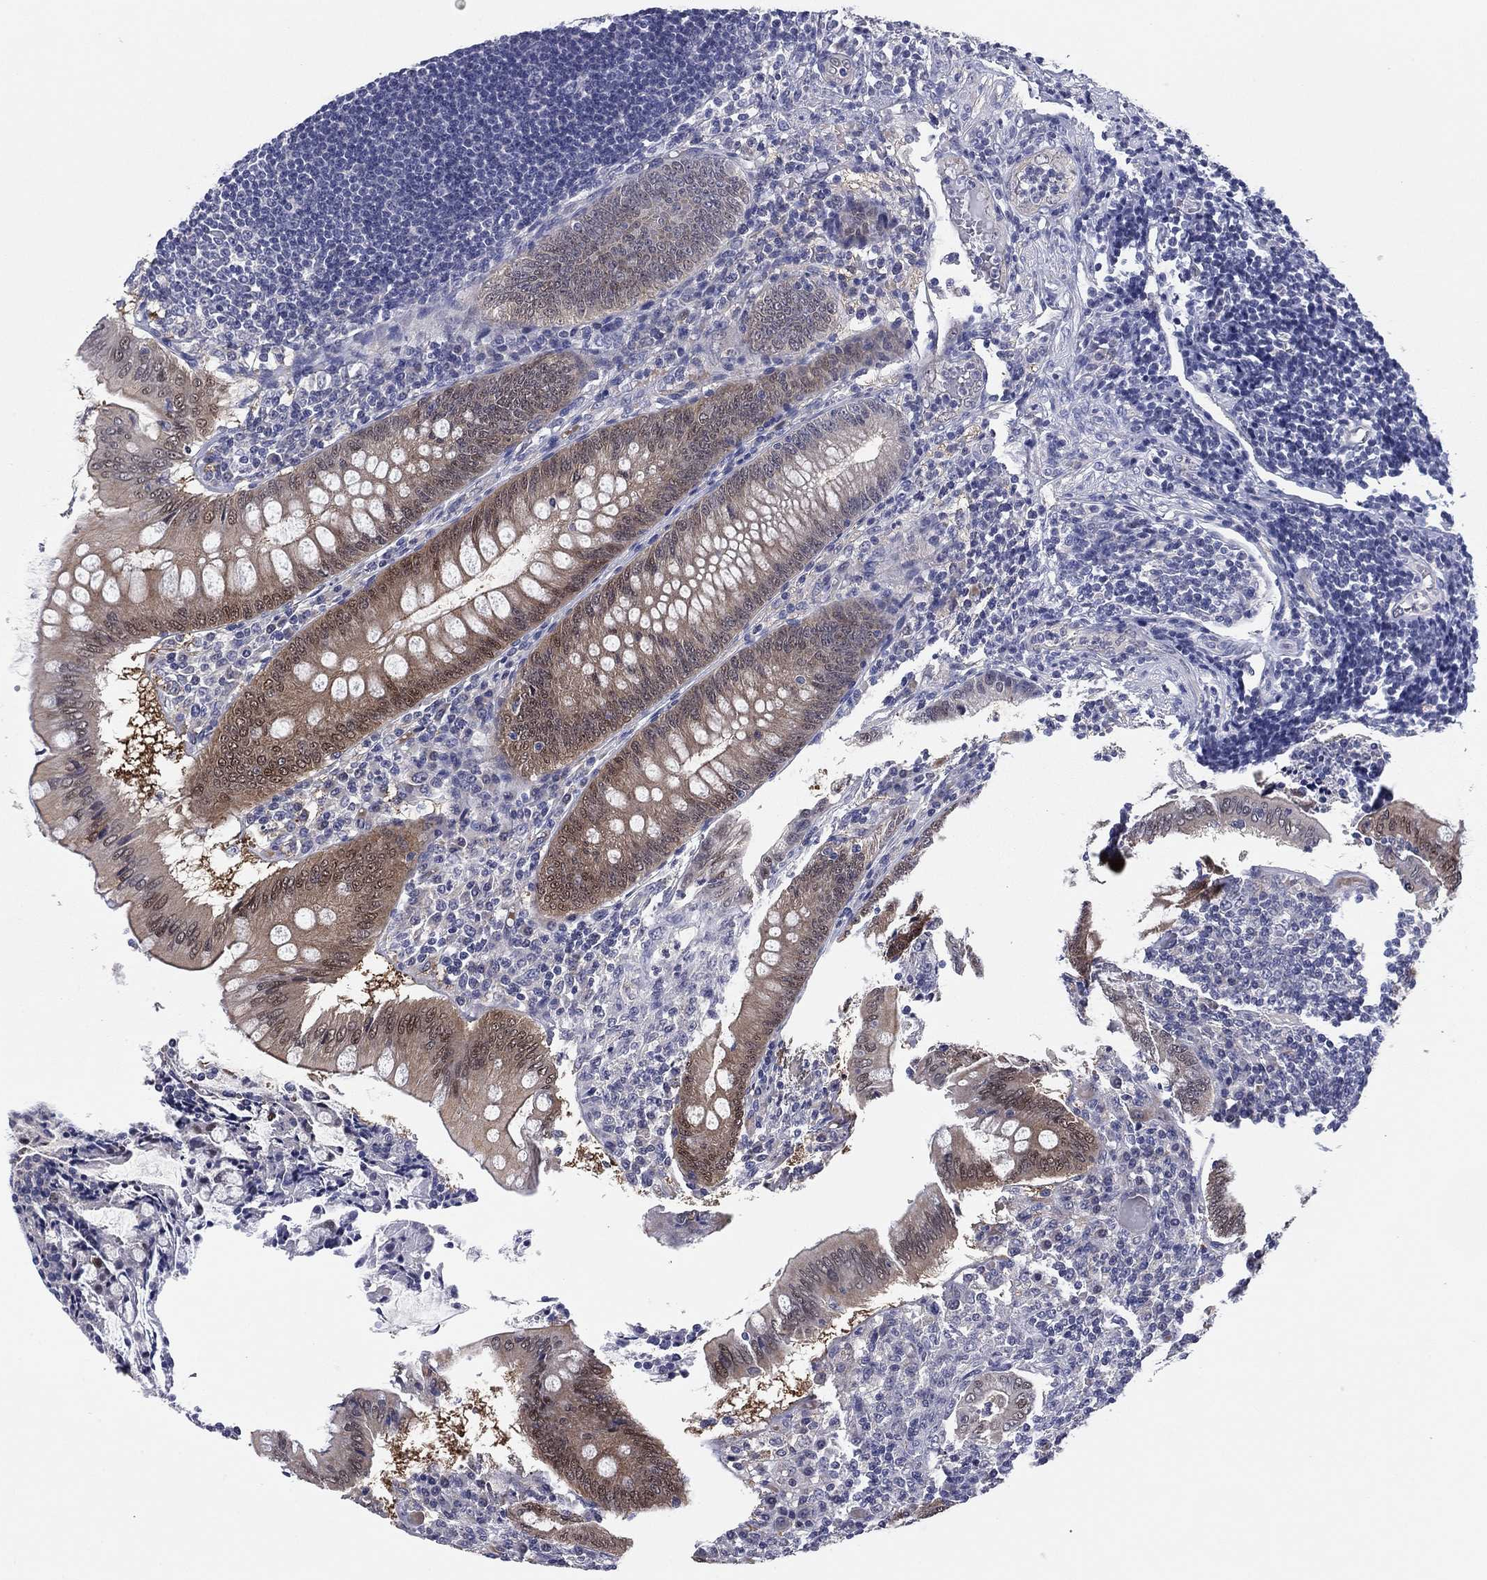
{"staining": {"intensity": "moderate", "quantity": "25%-75%", "location": "cytoplasmic/membranous,nuclear"}, "tissue": "appendix", "cell_type": "Glandular cells", "image_type": "normal", "snomed": [{"axis": "morphology", "description": "Normal tissue, NOS"}, {"axis": "morphology", "description": "Inflammation, NOS"}, {"axis": "topography", "description": "Appendix"}], "caption": "Immunohistochemistry photomicrograph of benign human appendix stained for a protein (brown), which reveals medium levels of moderate cytoplasmic/membranous,nuclear positivity in approximately 25%-75% of glandular cells.", "gene": "REXO5", "patient": {"sex": "male", "age": 16}}